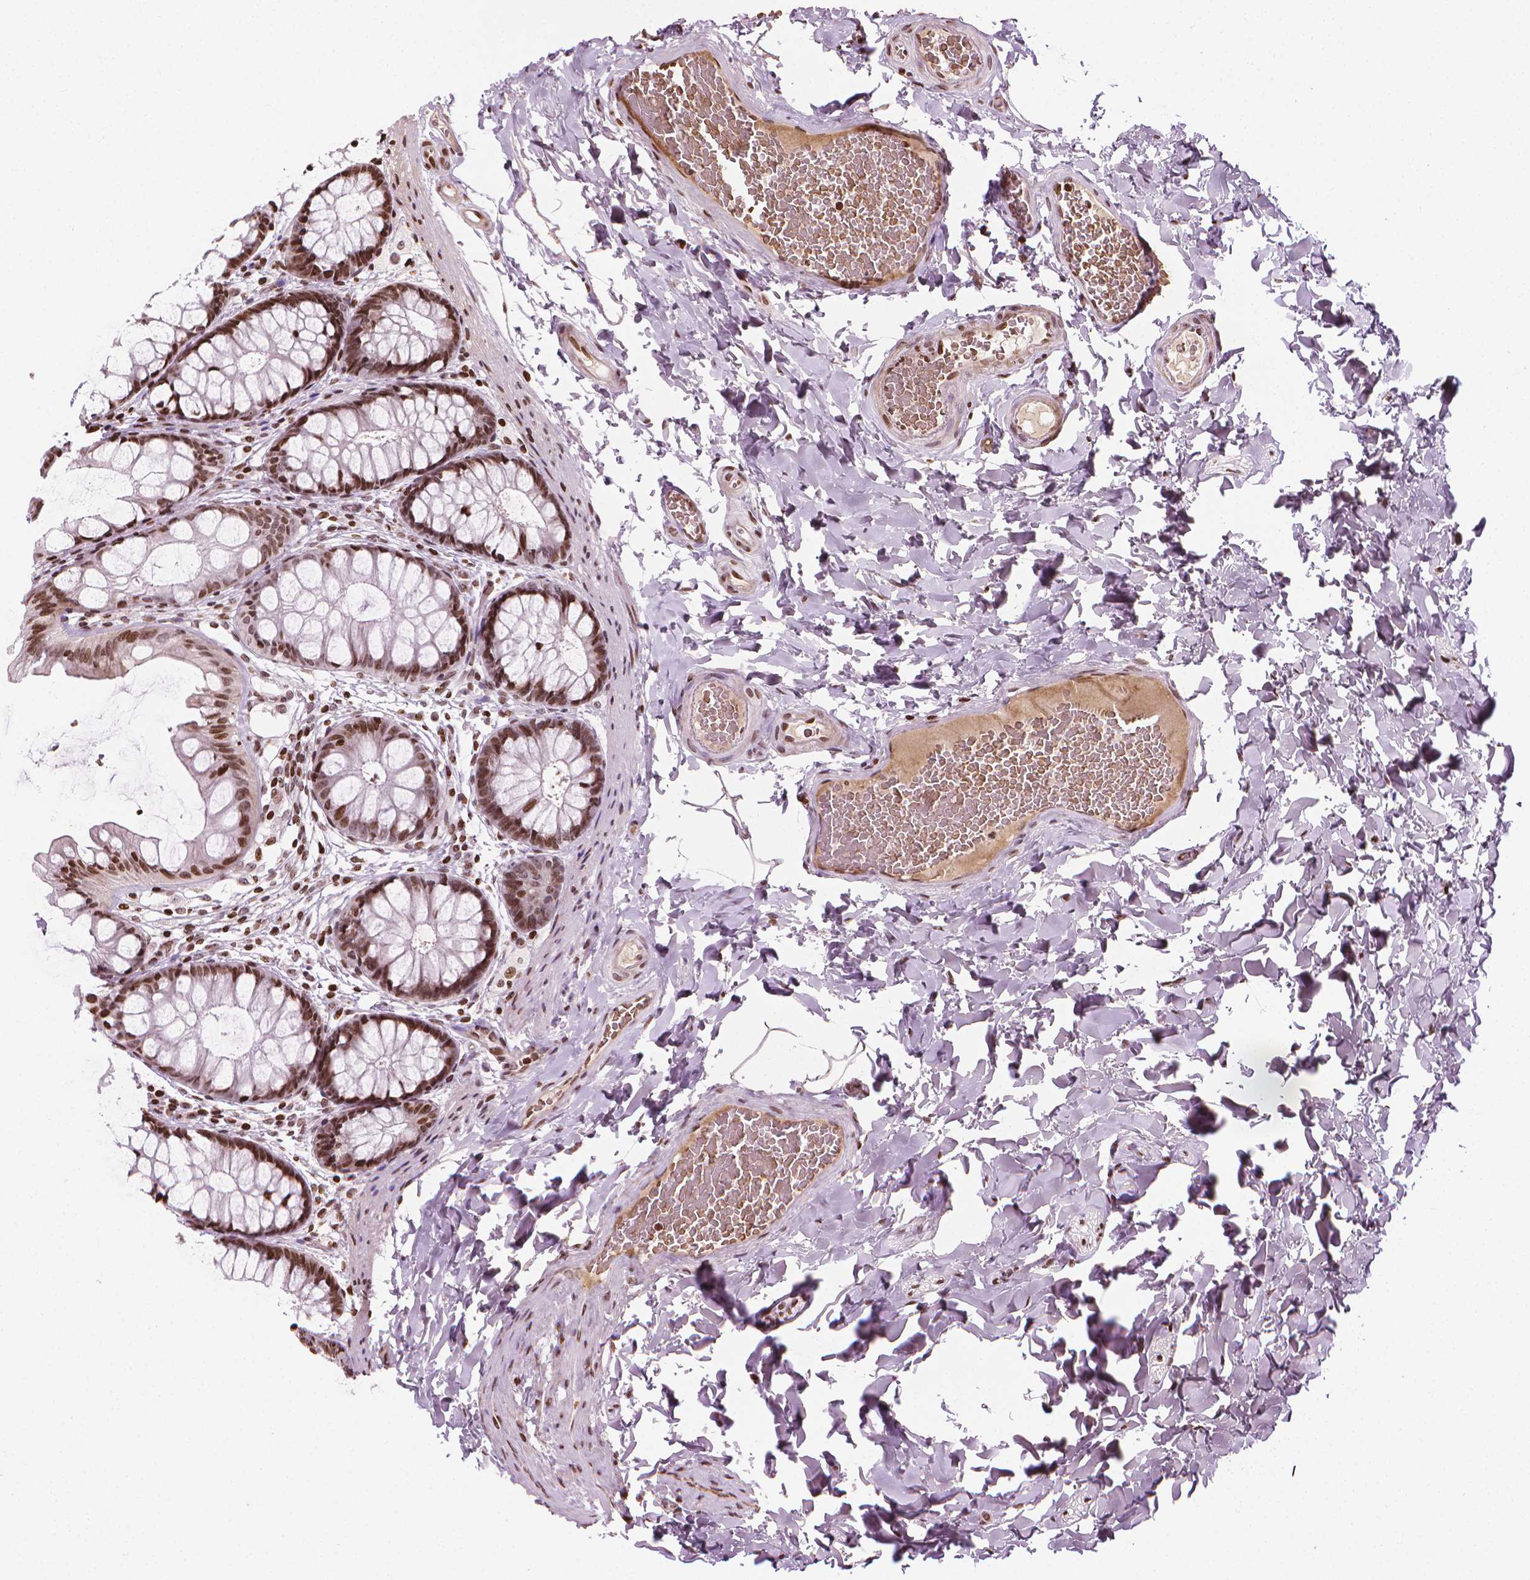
{"staining": {"intensity": "moderate", "quantity": ">75%", "location": "nuclear"}, "tissue": "colon", "cell_type": "Endothelial cells", "image_type": "normal", "snomed": [{"axis": "morphology", "description": "Normal tissue, NOS"}, {"axis": "topography", "description": "Colon"}], "caption": "A micrograph showing moderate nuclear expression in approximately >75% of endothelial cells in benign colon, as visualized by brown immunohistochemical staining.", "gene": "PIP4K2A", "patient": {"sex": "male", "age": 47}}